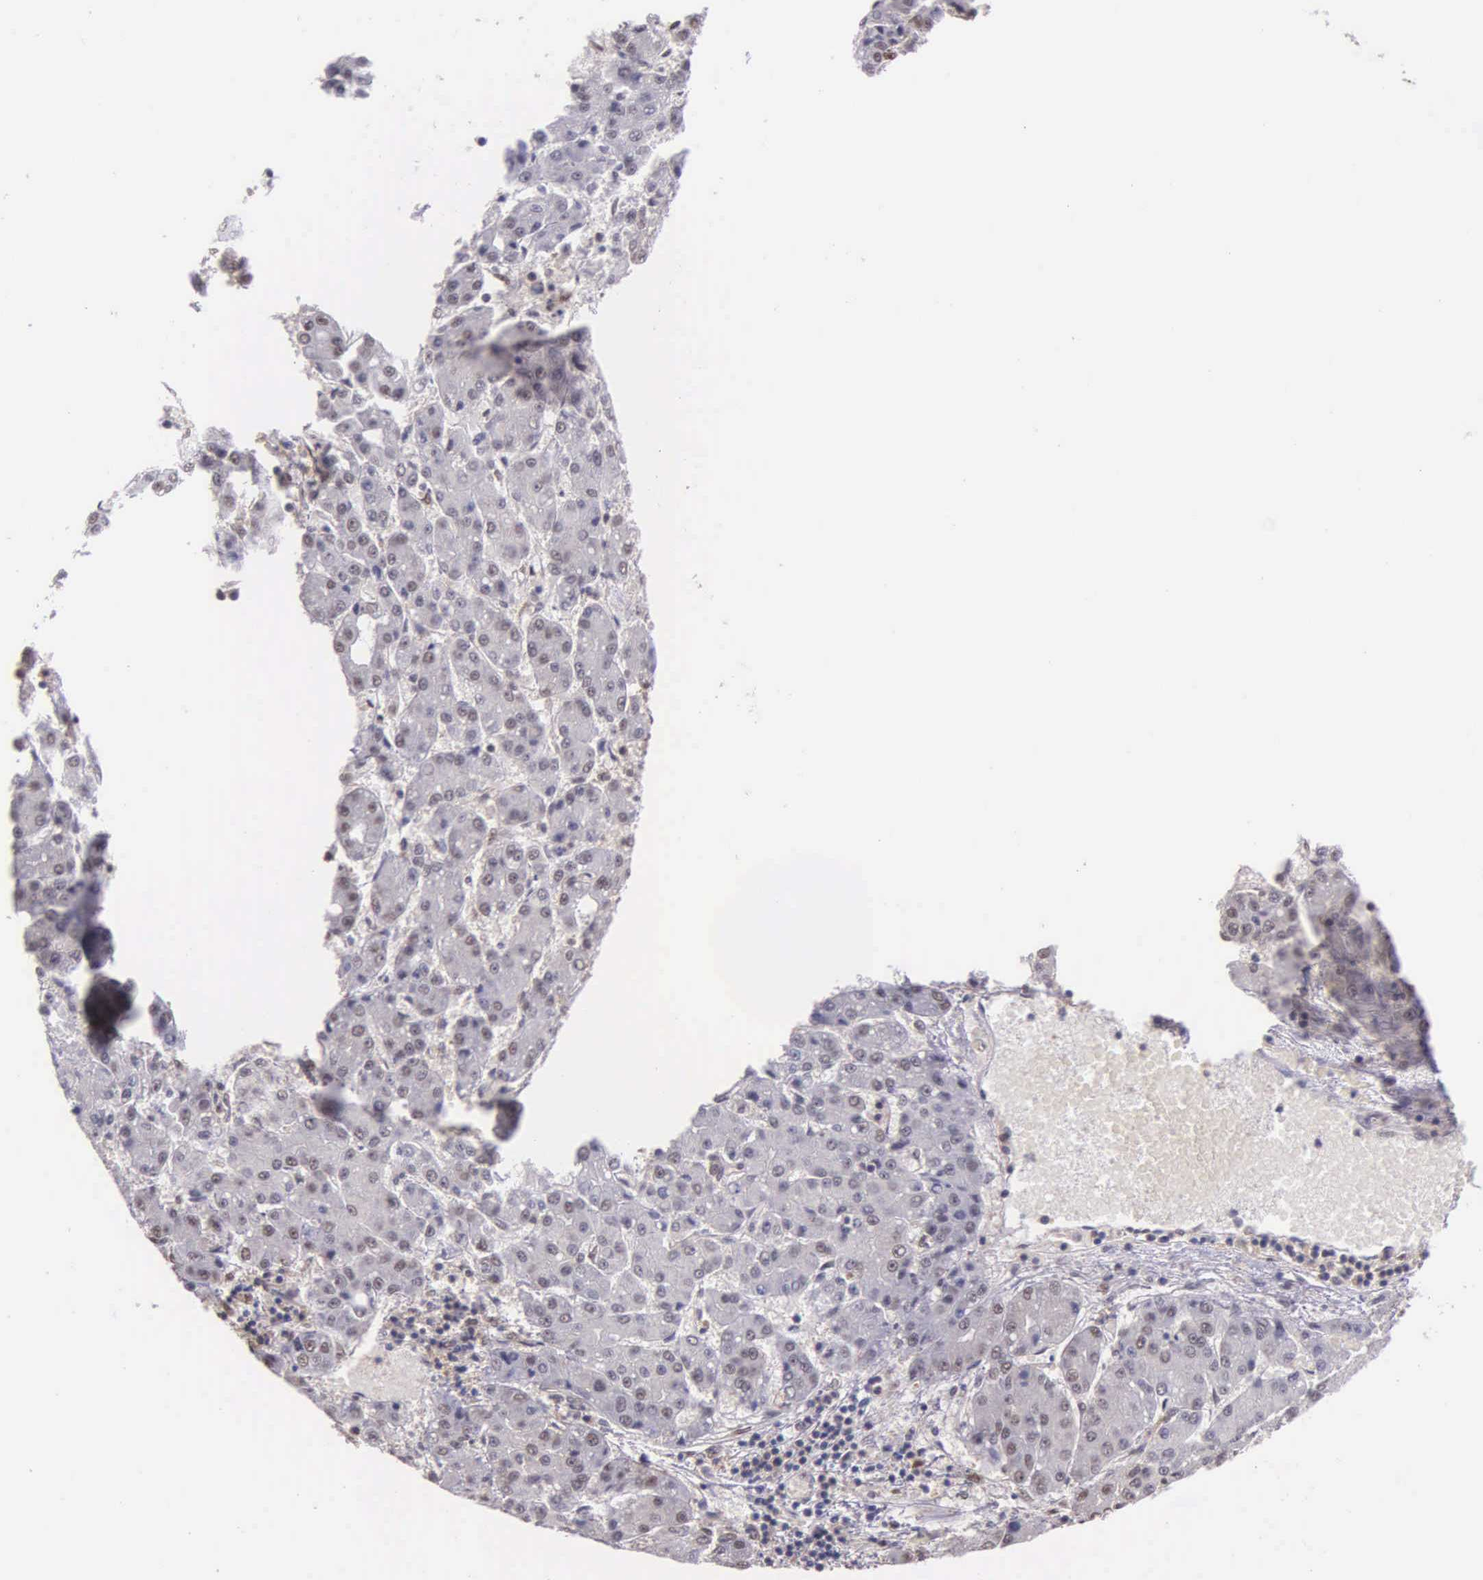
{"staining": {"intensity": "weak", "quantity": "<25%", "location": "cytoplasmic/membranous,nuclear"}, "tissue": "liver cancer", "cell_type": "Tumor cells", "image_type": "cancer", "snomed": [{"axis": "morphology", "description": "Carcinoma, Hepatocellular, NOS"}, {"axis": "topography", "description": "Liver"}], "caption": "A micrograph of human liver cancer is negative for staining in tumor cells. (DAB immunohistochemistry (IHC) visualized using brightfield microscopy, high magnification).", "gene": "PSMC1", "patient": {"sex": "male", "age": 69}}